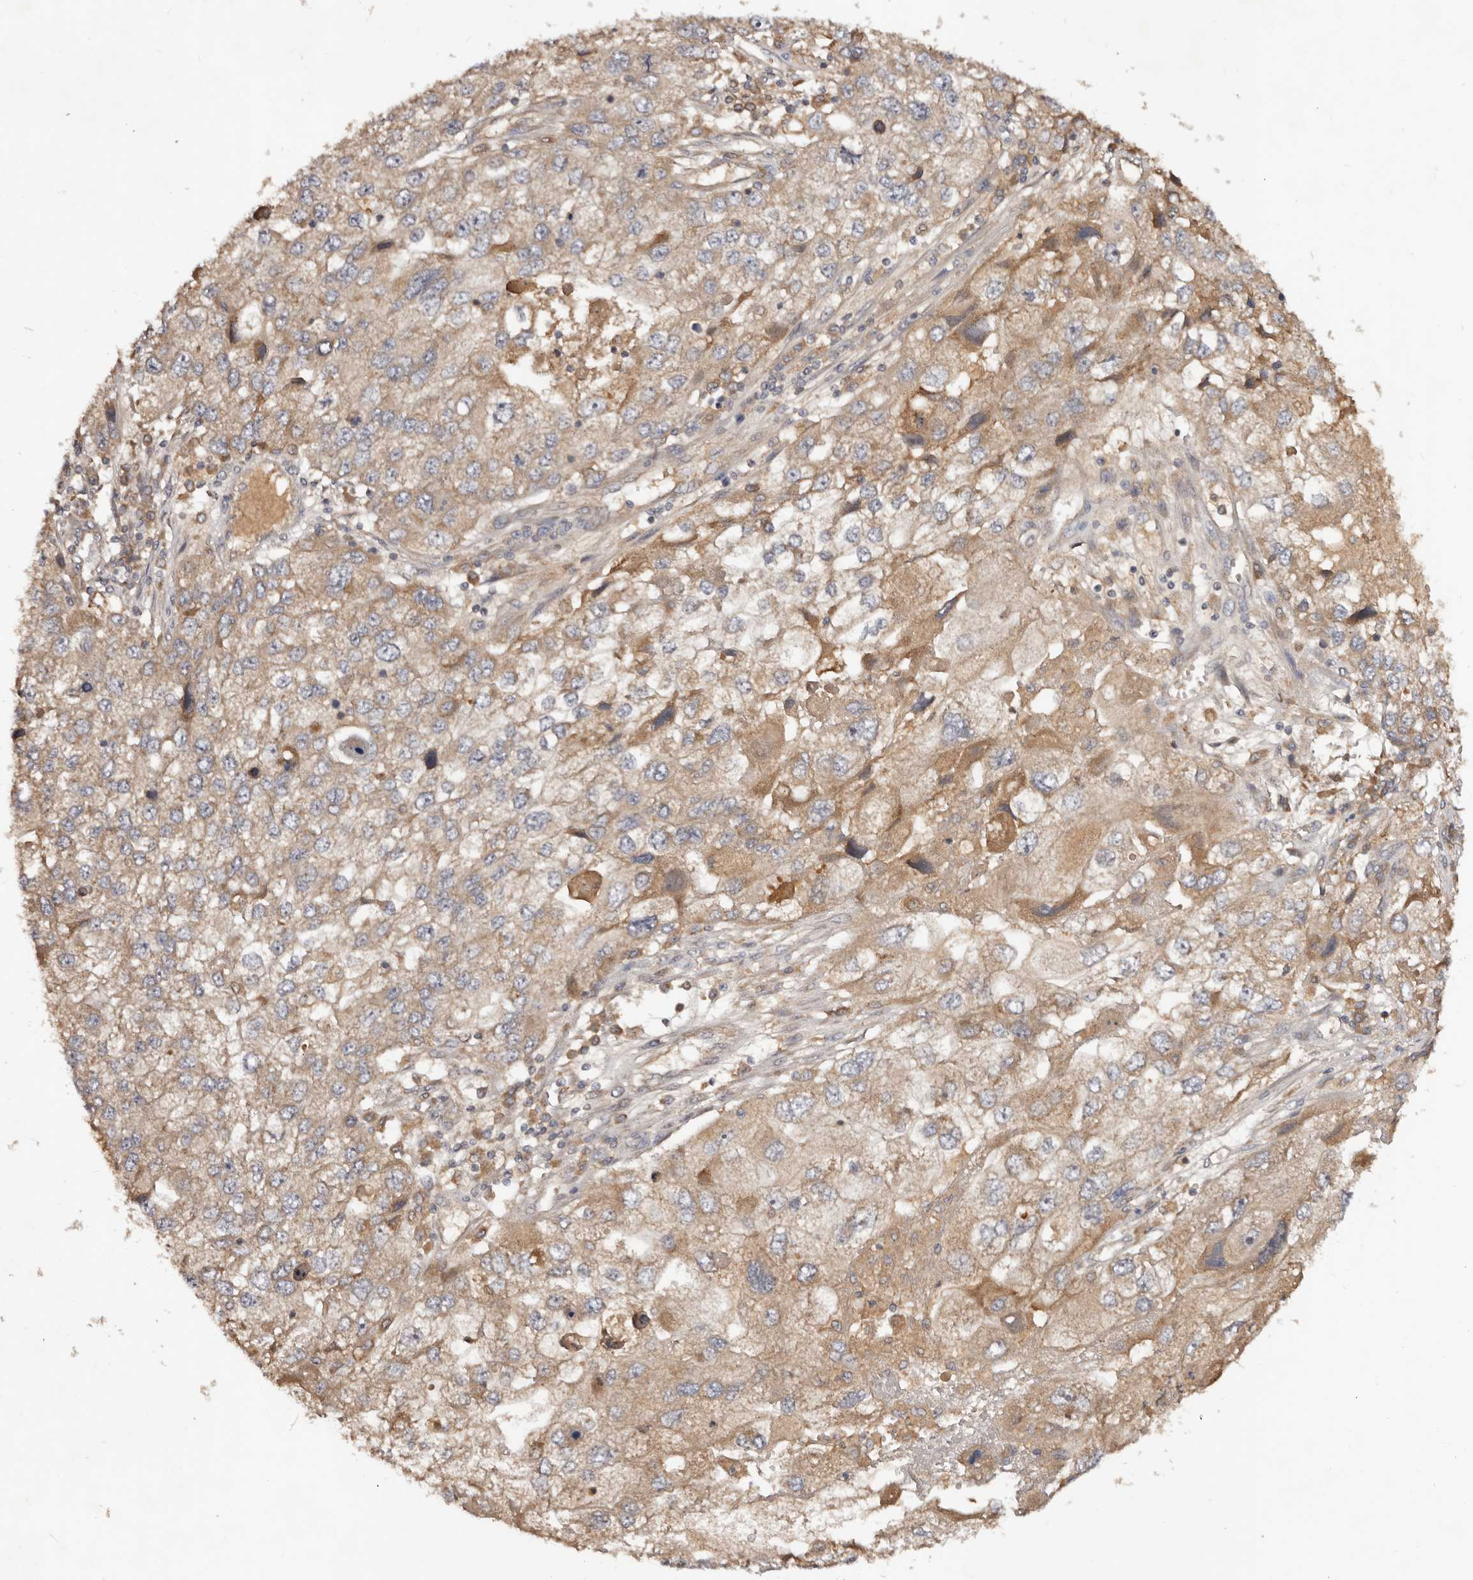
{"staining": {"intensity": "weak", "quantity": ">75%", "location": "cytoplasmic/membranous"}, "tissue": "endometrial cancer", "cell_type": "Tumor cells", "image_type": "cancer", "snomed": [{"axis": "morphology", "description": "Adenocarcinoma, NOS"}, {"axis": "topography", "description": "Endometrium"}], "caption": "Immunohistochemistry (IHC) of human endometrial cancer (adenocarcinoma) shows low levels of weak cytoplasmic/membranous positivity in approximately >75% of tumor cells.", "gene": "PKIB", "patient": {"sex": "female", "age": 49}}